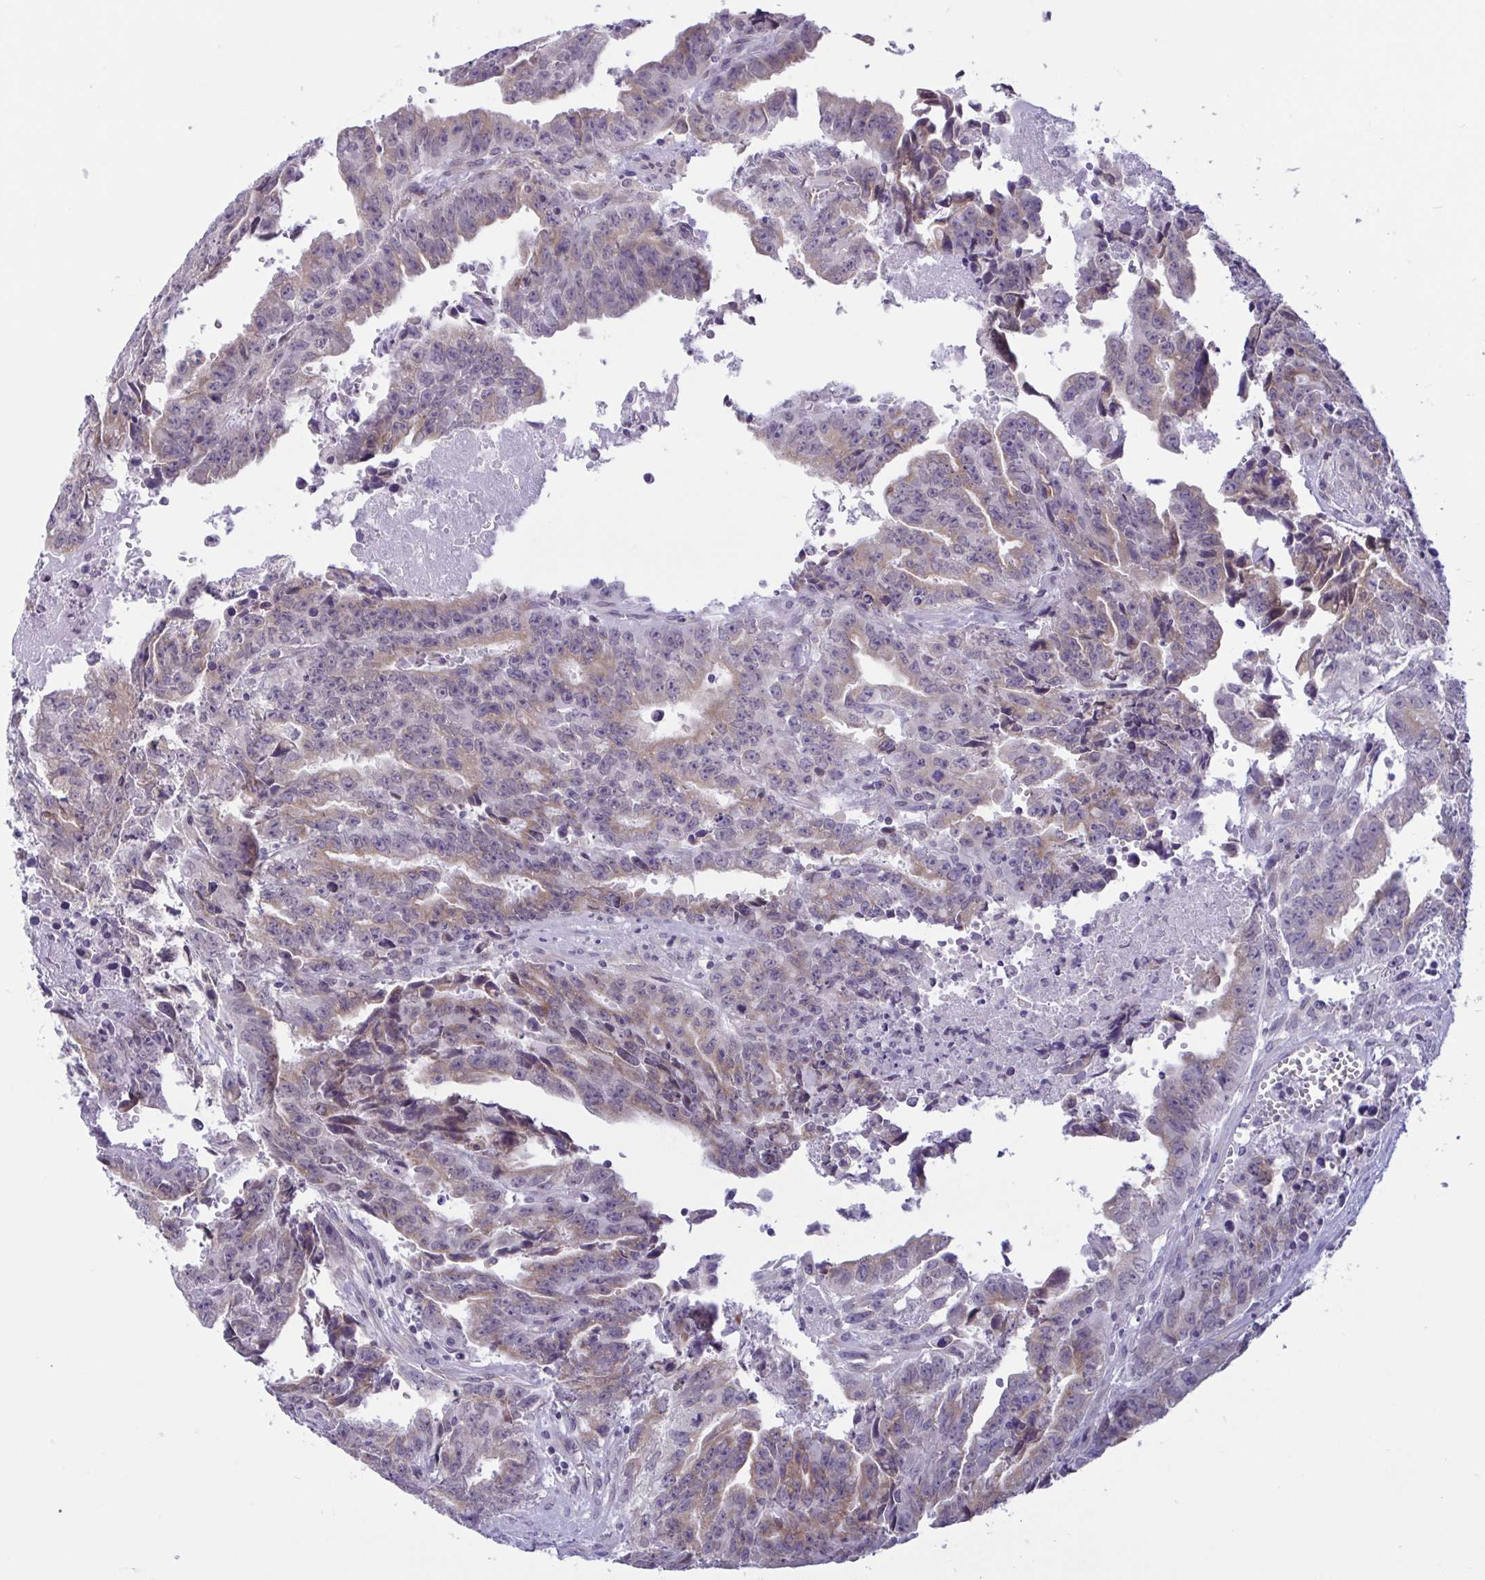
{"staining": {"intensity": "weak", "quantity": ">75%", "location": "cytoplasmic/membranous"}, "tissue": "testis cancer", "cell_type": "Tumor cells", "image_type": "cancer", "snomed": [{"axis": "morphology", "description": "Carcinoma, Embryonal, NOS"}, {"axis": "morphology", "description": "Teratoma, malignant, NOS"}, {"axis": "topography", "description": "Testis"}], "caption": "Protein positivity by immunohistochemistry (IHC) reveals weak cytoplasmic/membranous expression in about >75% of tumor cells in testis teratoma (malignant). (Brightfield microscopy of DAB IHC at high magnification).", "gene": "CAMLG", "patient": {"sex": "male", "age": 24}}